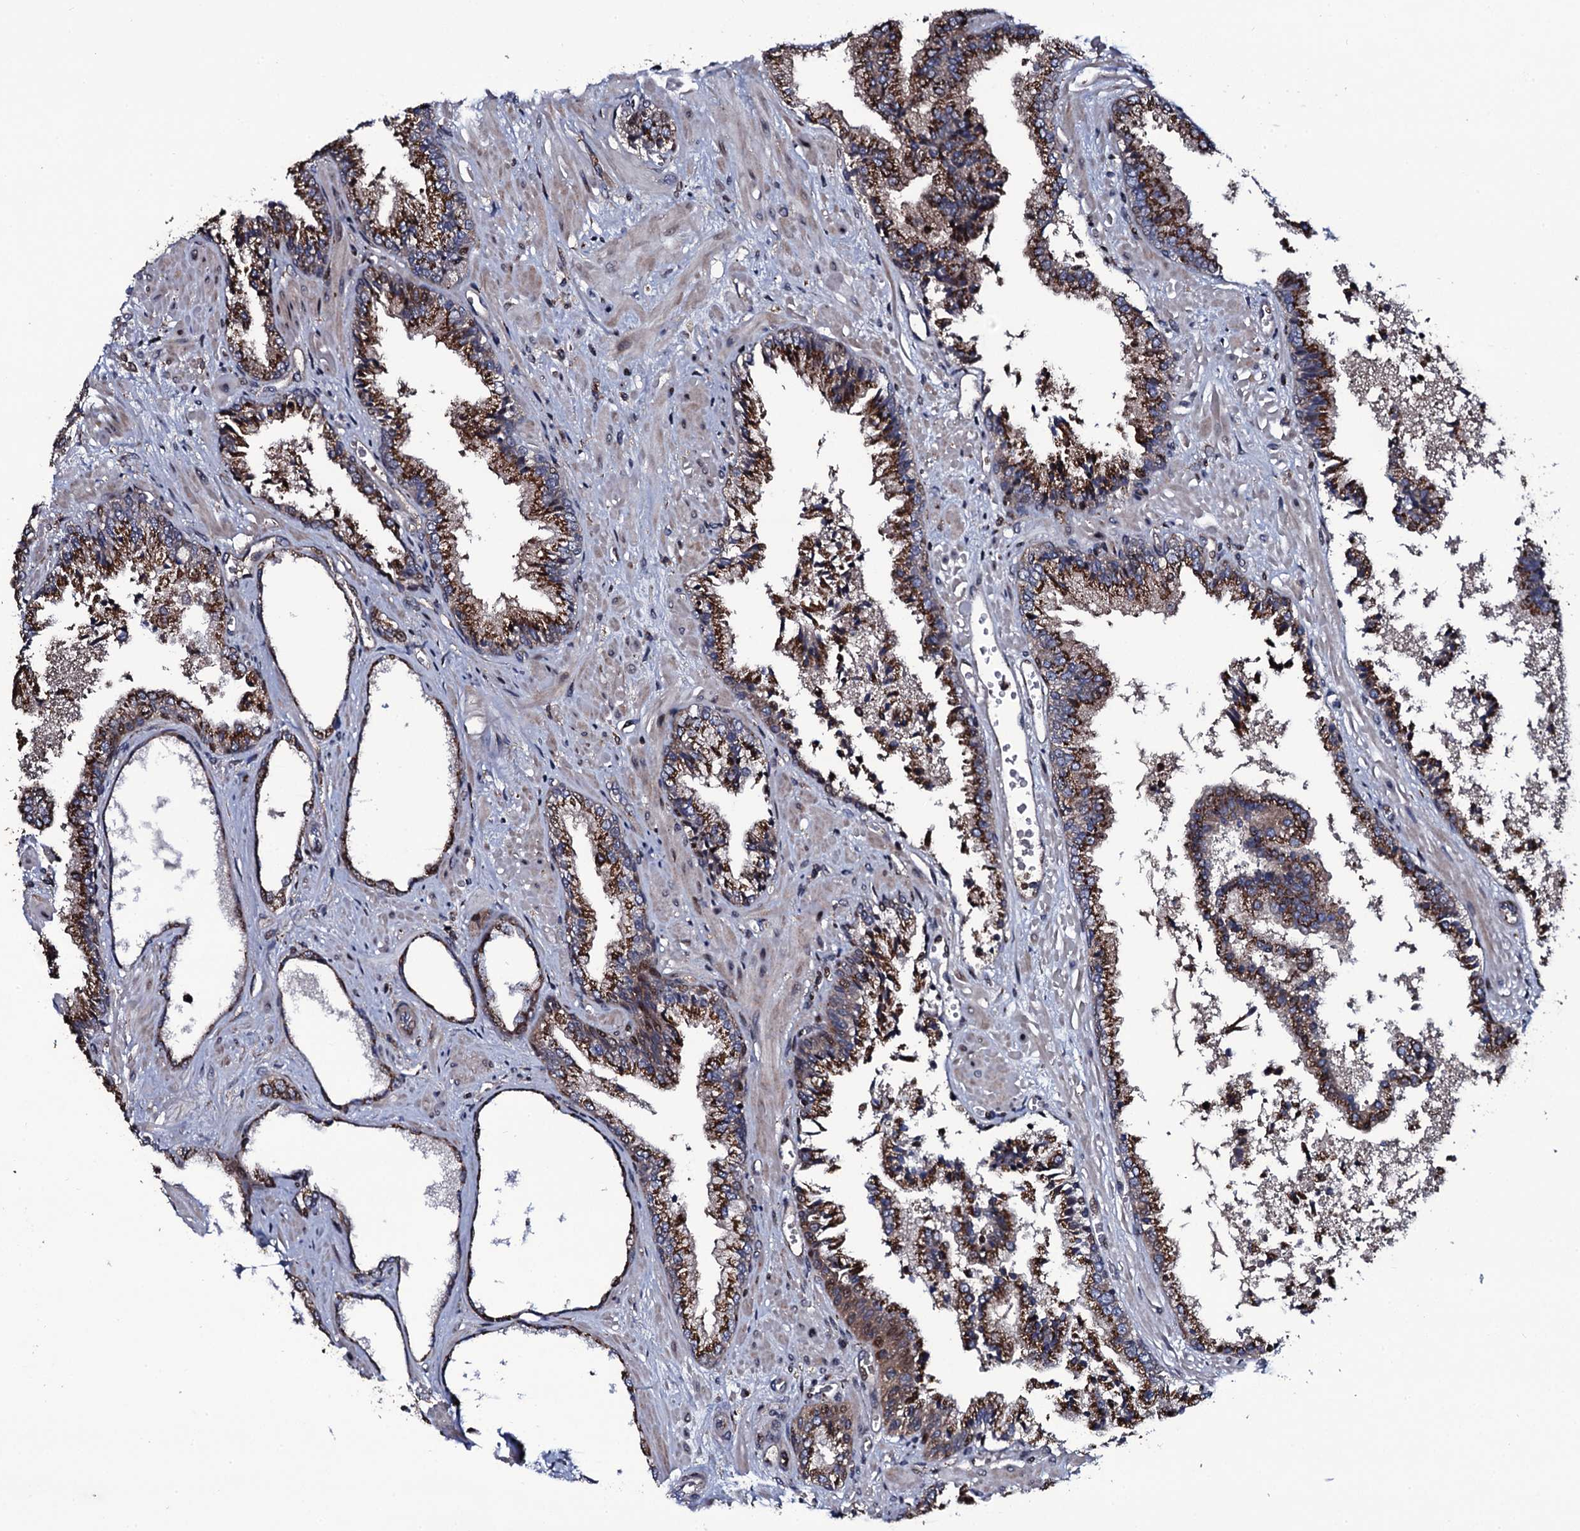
{"staining": {"intensity": "strong", "quantity": ">75%", "location": "cytoplasmic/membranous"}, "tissue": "prostate cancer", "cell_type": "Tumor cells", "image_type": "cancer", "snomed": [{"axis": "morphology", "description": "Adenocarcinoma, High grade"}, {"axis": "topography", "description": "Prostate"}], "caption": "Immunohistochemical staining of human prostate cancer (adenocarcinoma (high-grade)) exhibits strong cytoplasmic/membranous protein staining in approximately >75% of tumor cells. (brown staining indicates protein expression, while blue staining denotes nuclei).", "gene": "PLET1", "patient": {"sex": "male", "age": 71}}